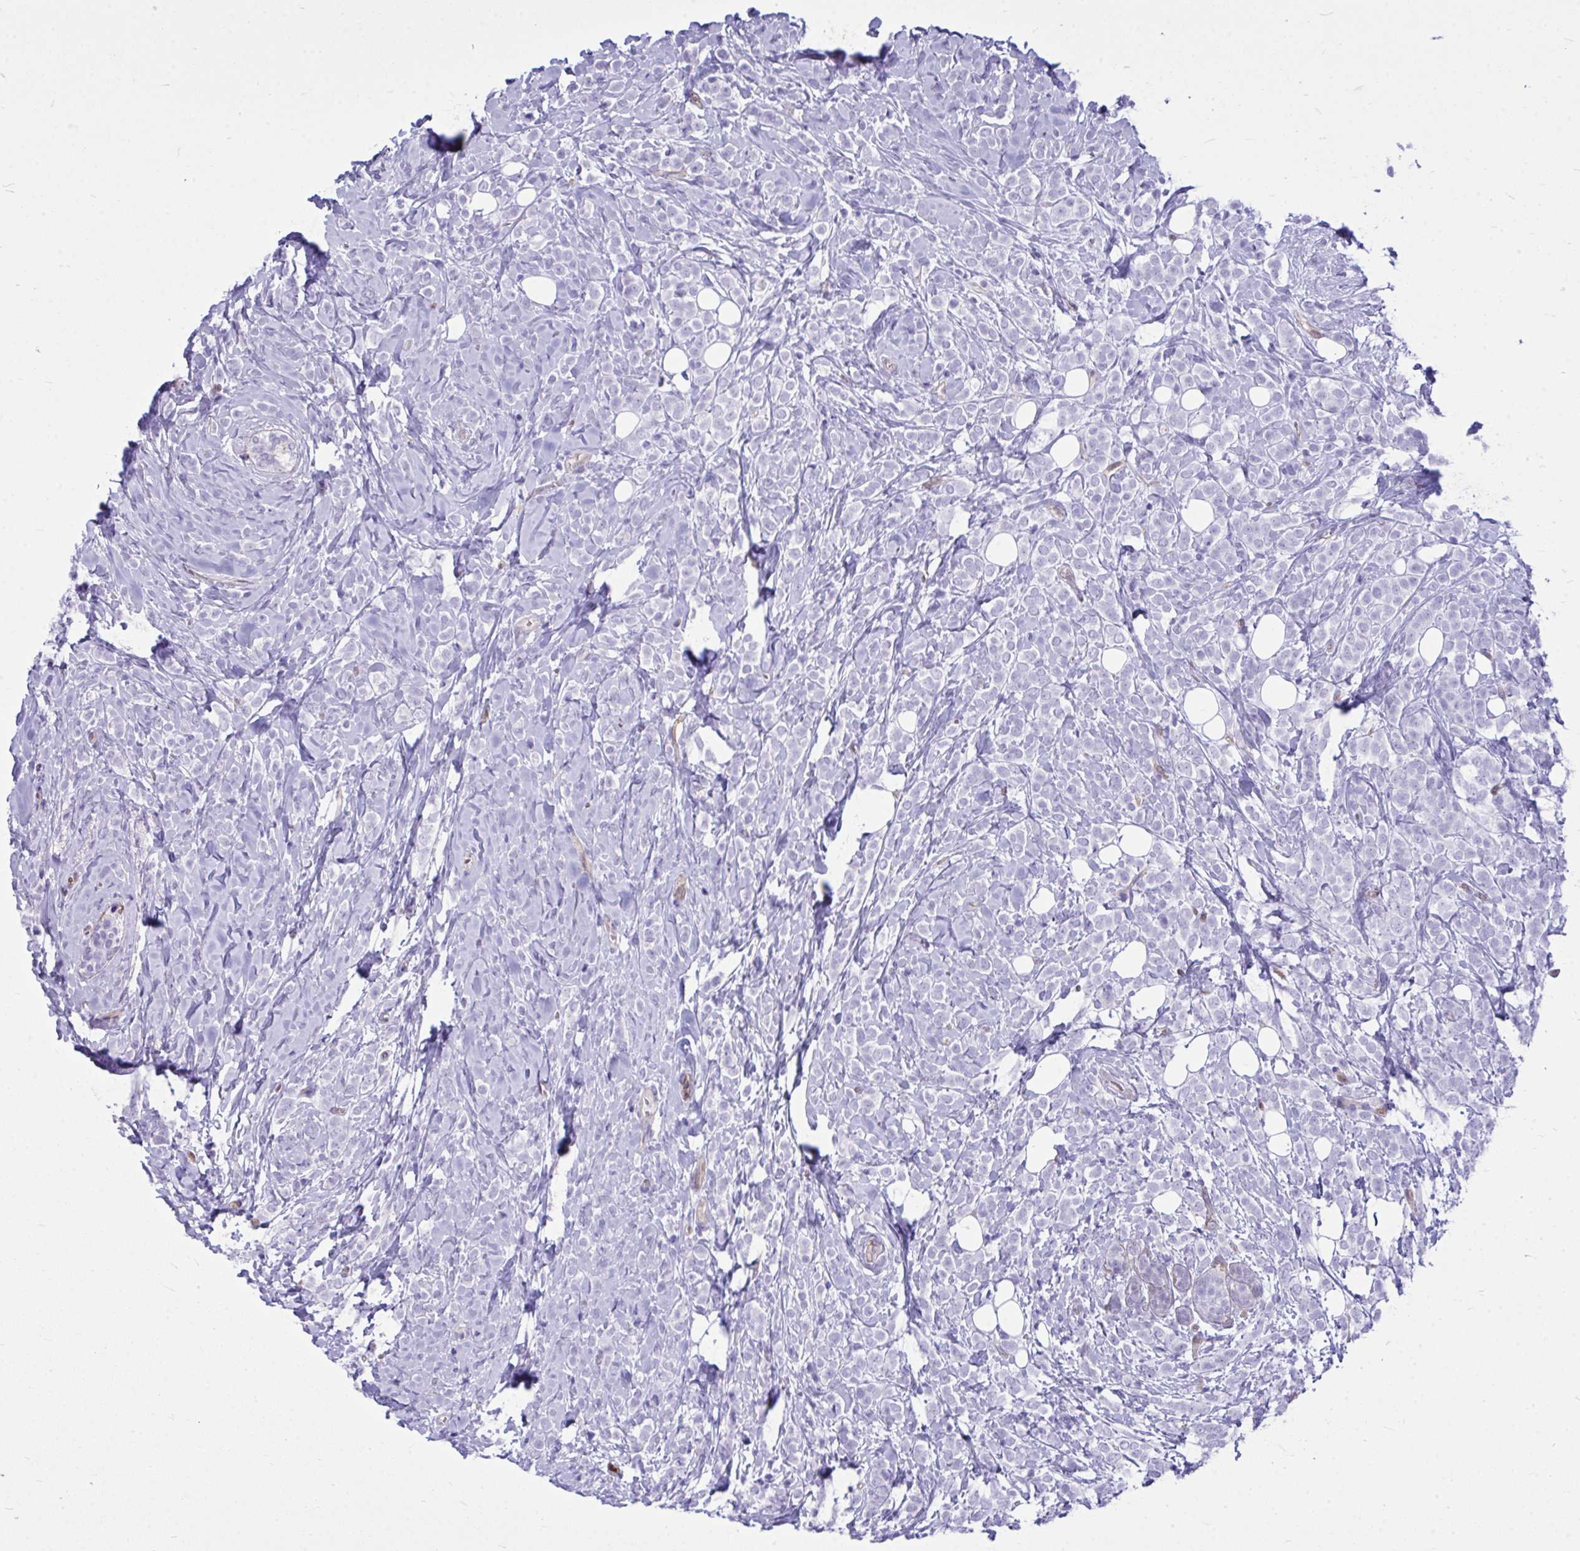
{"staining": {"intensity": "negative", "quantity": "none", "location": "none"}, "tissue": "breast cancer", "cell_type": "Tumor cells", "image_type": "cancer", "snomed": [{"axis": "morphology", "description": "Lobular carcinoma"}, {"axis": "topography", "description": "Breast"}], "caption": "Immunohistochemical staining of human breast cancer displays no significant expression in tumor cells.", "gene": "LIMS2", "patient": {"sex": "female", "age": 49}}